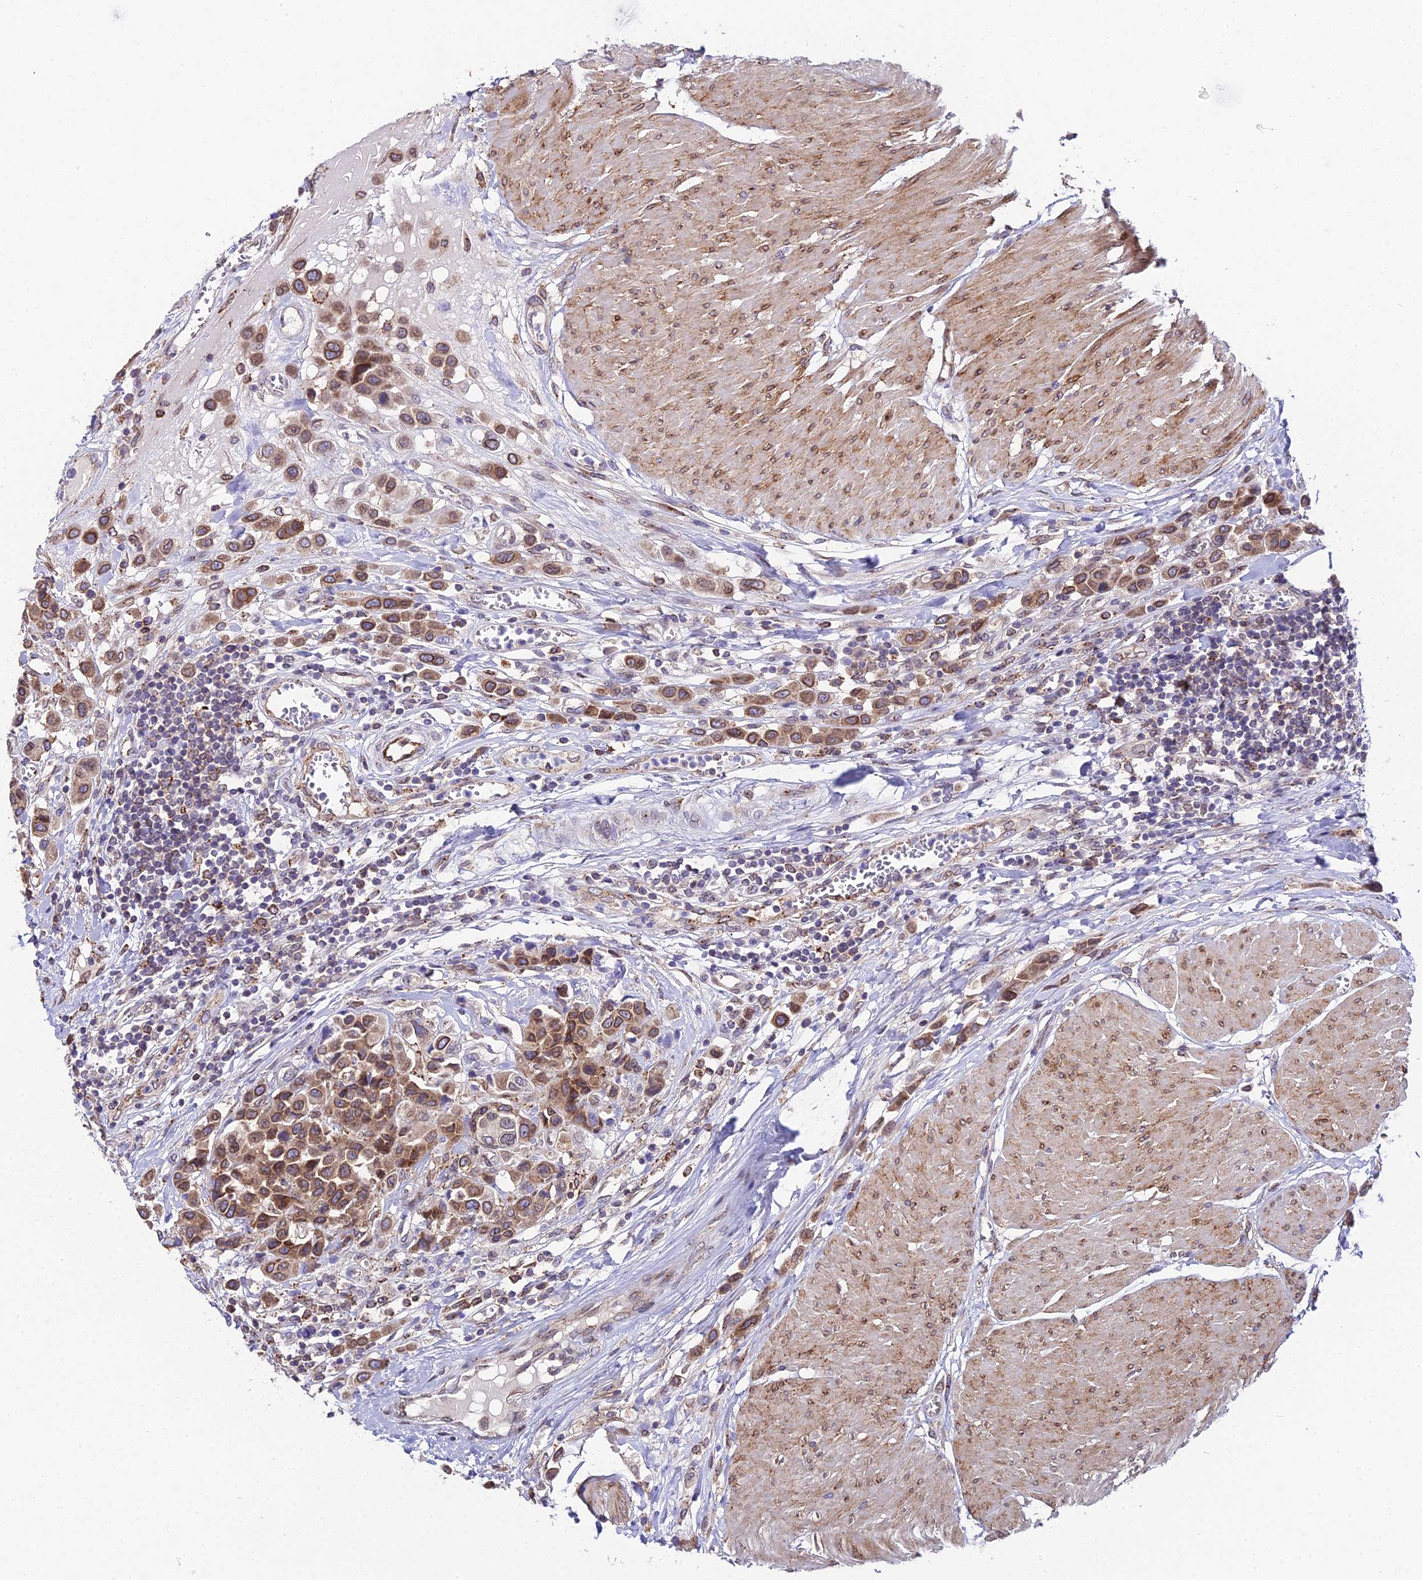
{"staining": {"intensity": "moderate", "quantity": ">75%", "location": "cytoplasmic/membranous,nuclear"}, "tissue": "urothelial cancer", "cell_type": "Tumor cells", "image_type": "cancer", "snomed": [{"axis": "morphology", "description": "Urothelial carcinoma, High grade"}, {"axis": "topography", "description": "Urinary bladder"}], "caption": "The histopathology image shows staining of urothelial carcinoma (high-grade), revealing moderate cytoplasmic/membranous and nuclear protein expression (brown color) within tumor cells. The protein is stained brown, and the nuclei are stained in blue (DAB (3,3'-diaminobenzidine) IHC with brightfield microscopy, high magnification).", "gene": "DDX19A", "patient": {"sex": "male", "age": 50}}